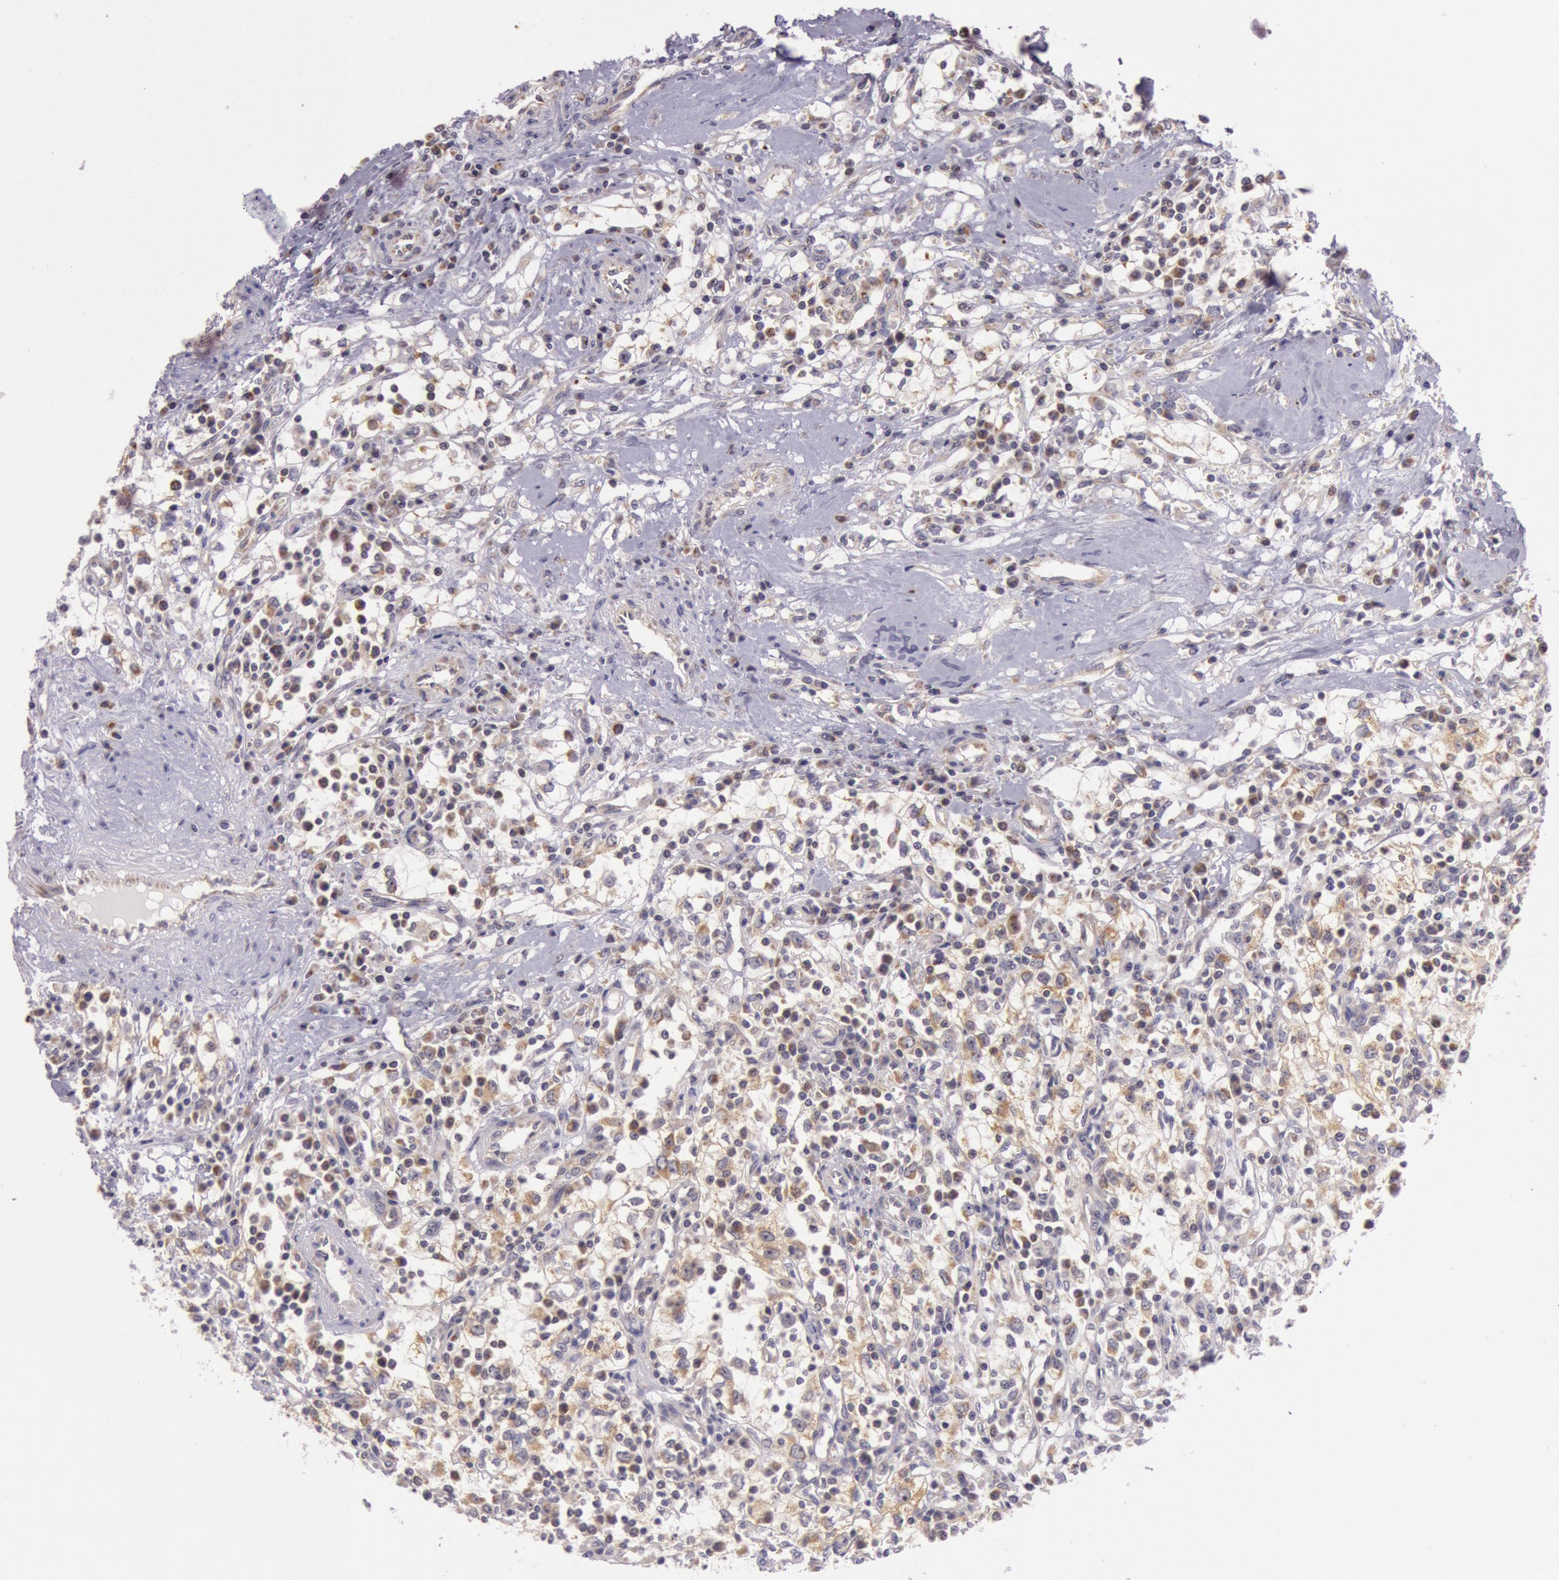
{"staining": {"intensity": "moderate", "quantity": "25%-75%", "location": "cytoplasmic/membranous"}, "tissue": "renal cancer", "cell_type": "Tumor cells", "image_type": "cancer", "snomed": [{"axis": "morphology", "description": "Adenocarcinoma, NOS"}, {"axis": "topography", "description": "Kidney"}], "caption": "Moderate cytoplasmic/membranous staining for a protein is present in about 25%-75% of tumor cells of adenocarcinoma (renal) using immunohistochemistry.", "gene": "CDK16", "patient": {"sex": "male", "age": 82}}